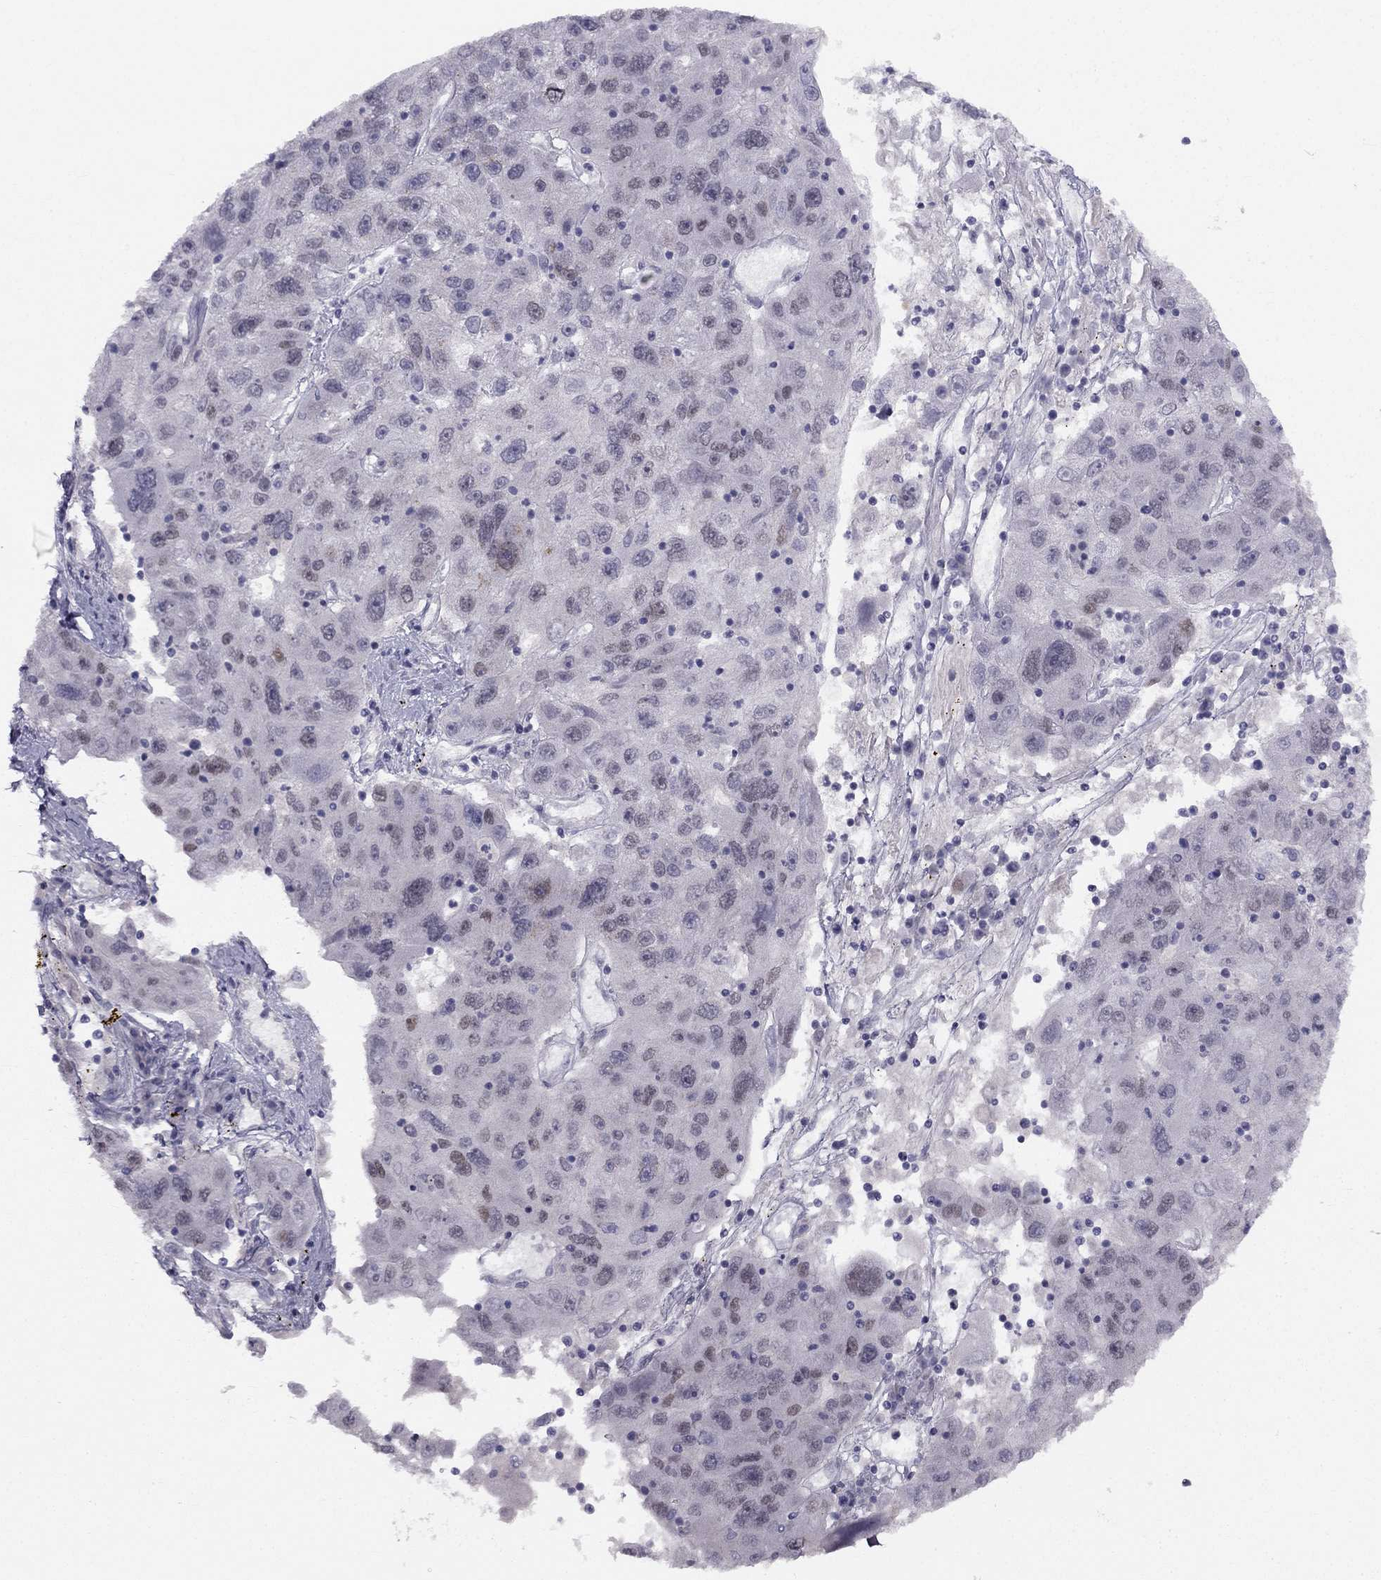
{"staining": {"intensity": "negative", "quantity": "none", "location": "none"}, "tissue": "stomach cancer", "cell_type": "Tumor cells", "image_type": "cancer", "snomed": [{"axis": "morphology", "description": "Adenocarcinoma, NOS"}, {"axis": "topography", "description": "Stomach"}], "caption": "Stomach cancer stained for a protein using immunohistochemistry displays no positivity tumor cells.", "gene": "TRPS1", "patient": {"sex": "male", "age": 56}}